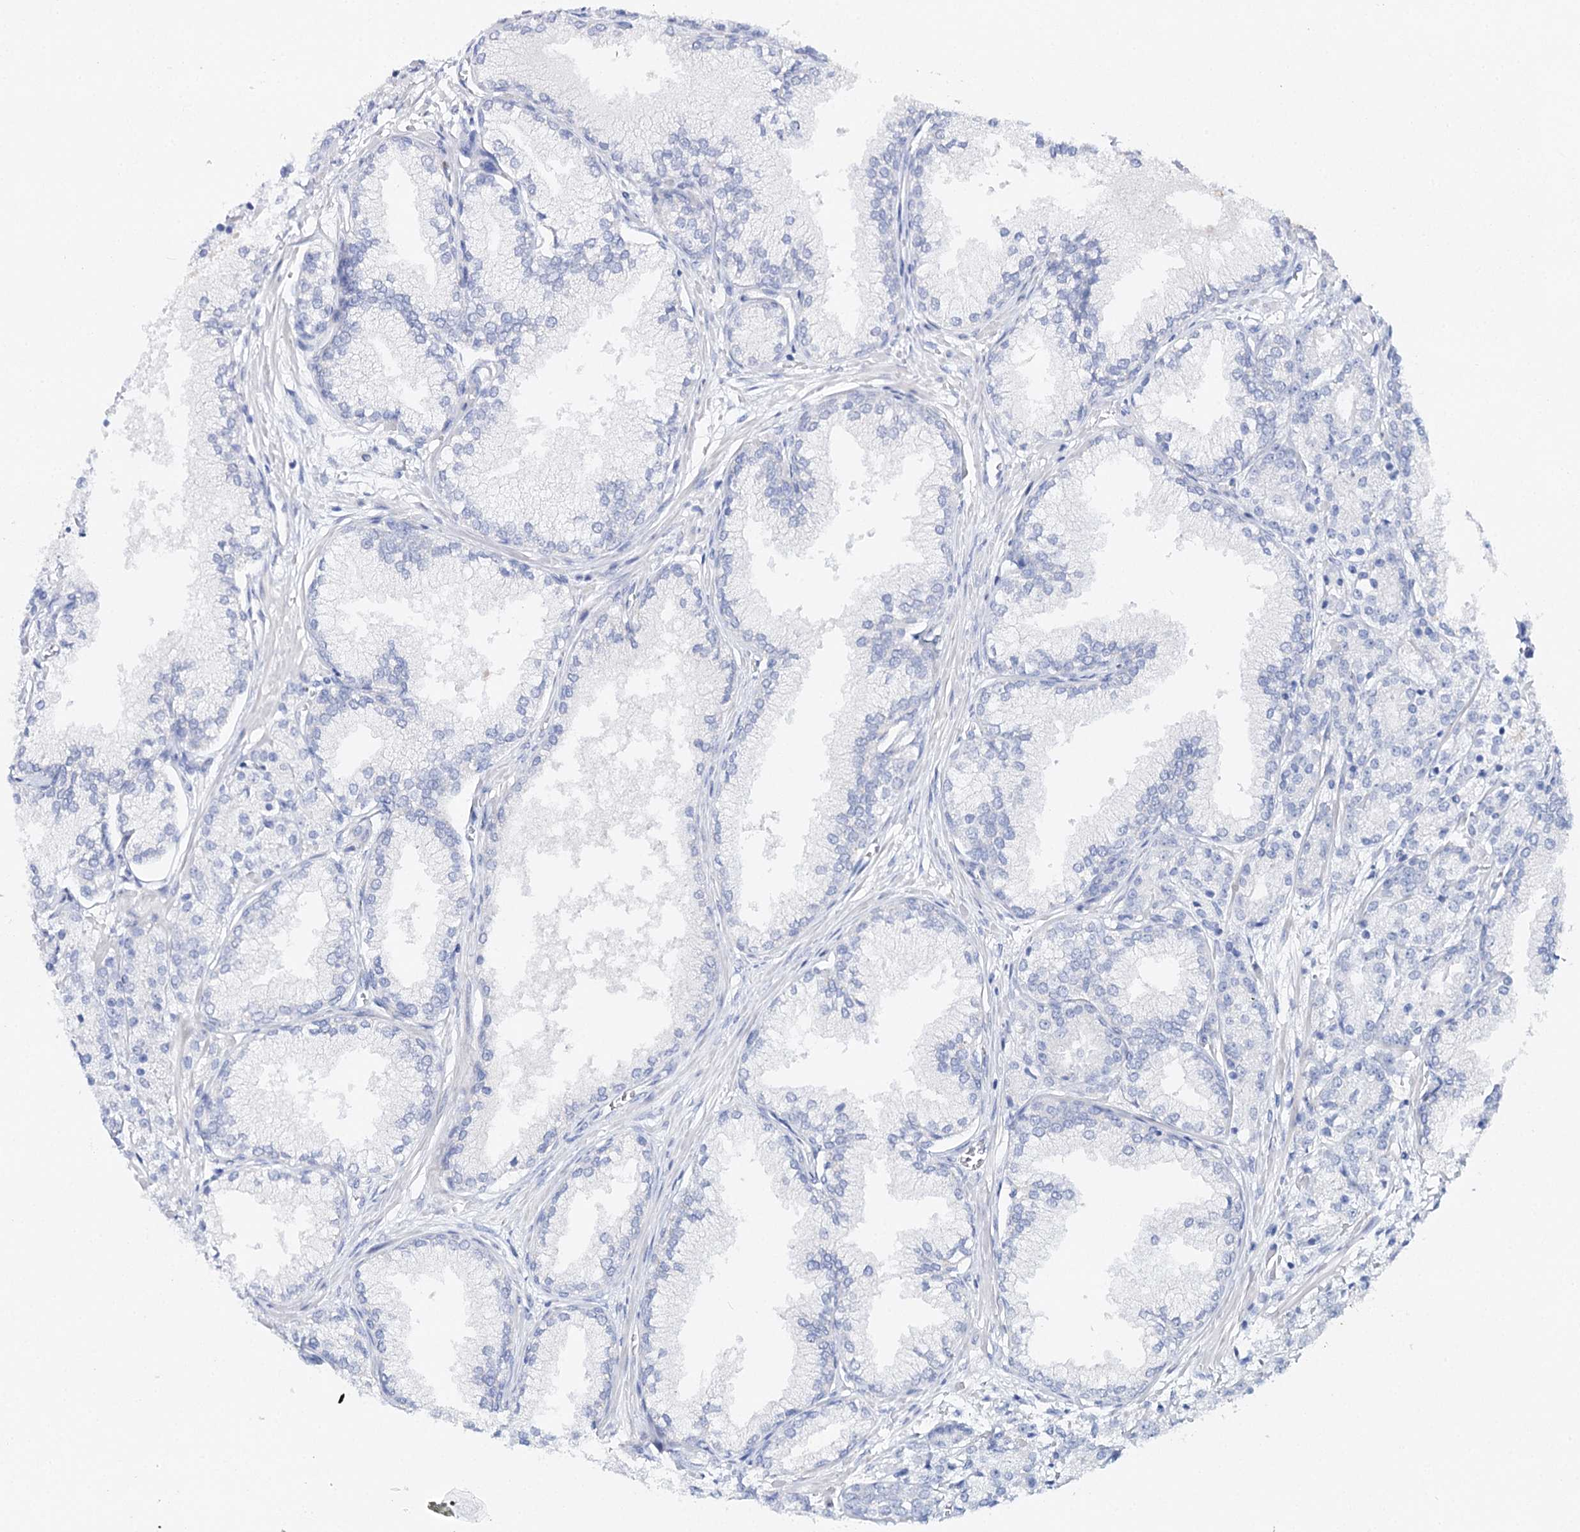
{"staining": {"intensity": "negative", "quantity": "none", "location": "none"}, "tissue": "prostate cancer", "cell_type": "Tumor cells", "image_type": "cancer", "snomed": [{"axis": "morphology", "description": "Adenocarcinoma, High grade"}, {"axis": "topography", "description": "Prostate"}], "caption": "Tumor cells are negative for protein expression in human prostate adenocarcinoma (high-grade). (DAB (3,3'-diaminobenzidine) immunohistochemistry (IHC) visualized using brightfield microscopy, high magnification).", "gene": "CEACAM8", "patient": {"sex": "male", "age": 69}}